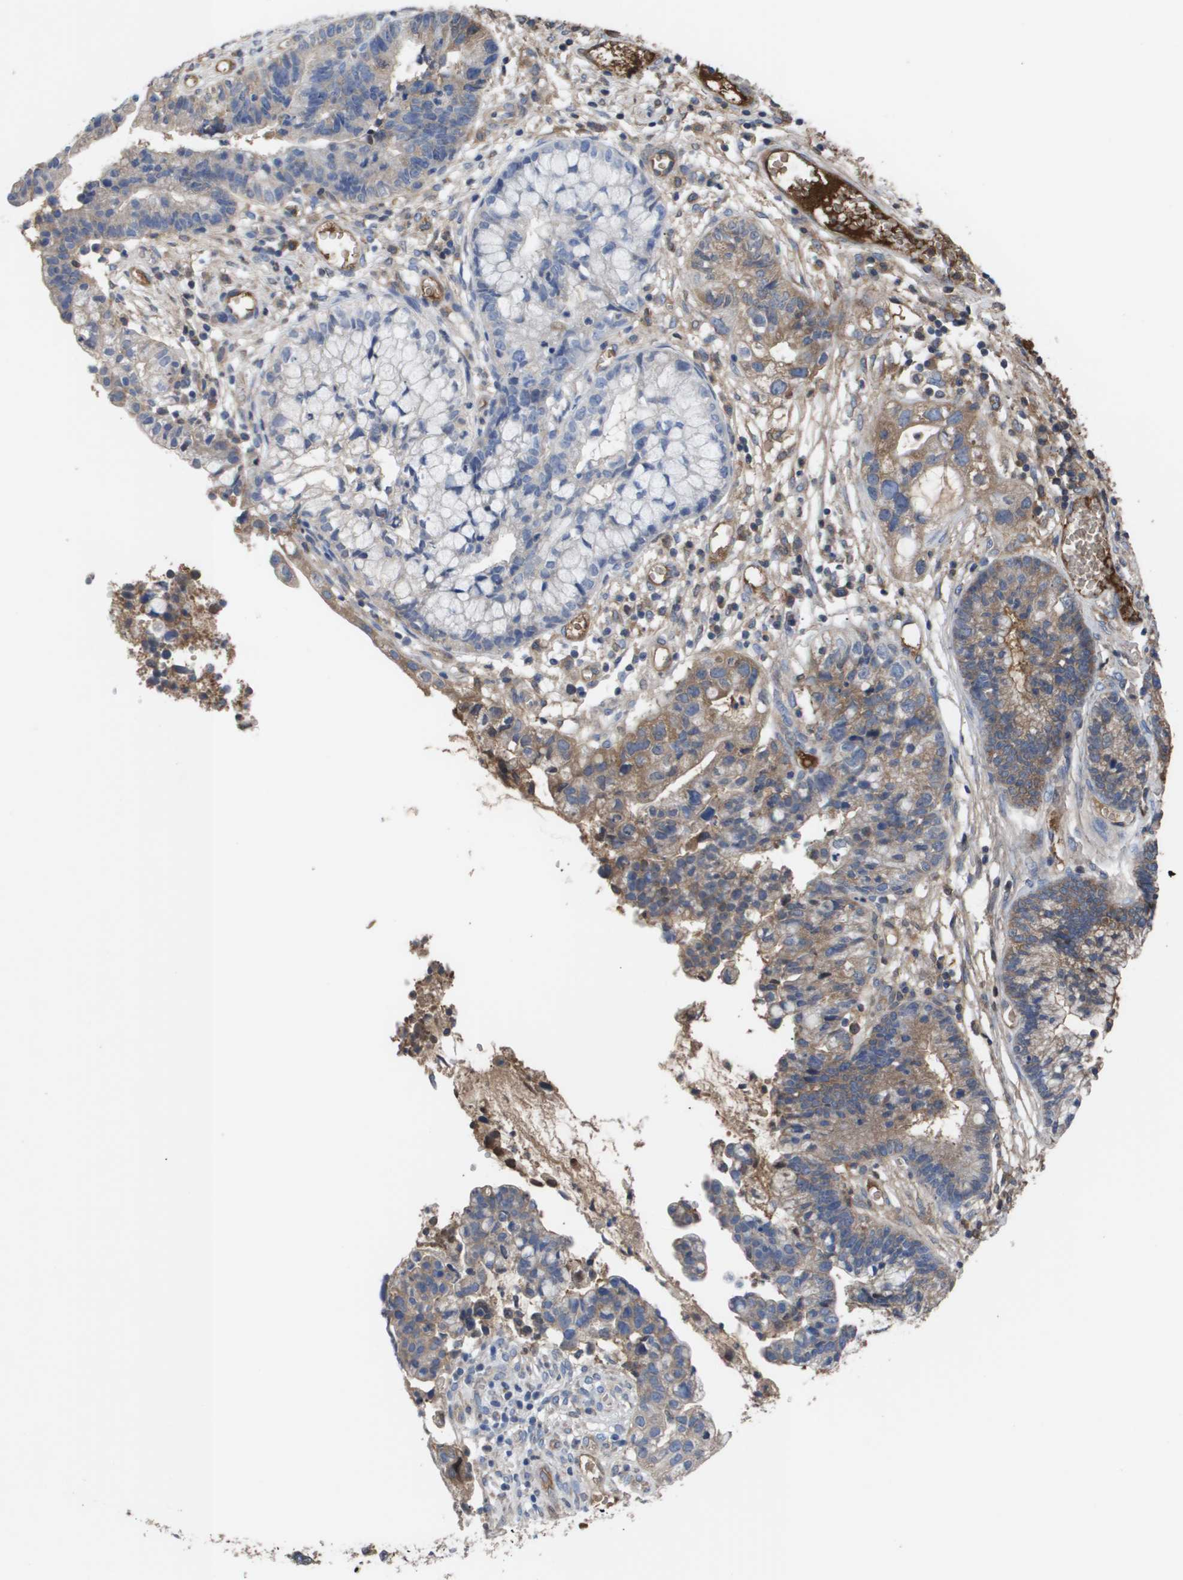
{"staining": {"intensity": "moderate", "quantity": "25%-75%", "location": "cytoplasmic/membranous"}, "tissue": "cervical cancer", "cell_type": "Tumor cells", "image_type": "cancer", "snomed": [{"axis": "morphology", "description": "Adenocarcinoma, NOS"}, {"axis": "topography", "description": "Cervix"}], "caption": "Human cervical cancer stained with a brown dye displays moderate cytoplasmic/membranous positive staining in about 25%-75% of tumor cells.", "gene": "SERPINA6", "patient": {"sex": "female", "age": 44}}